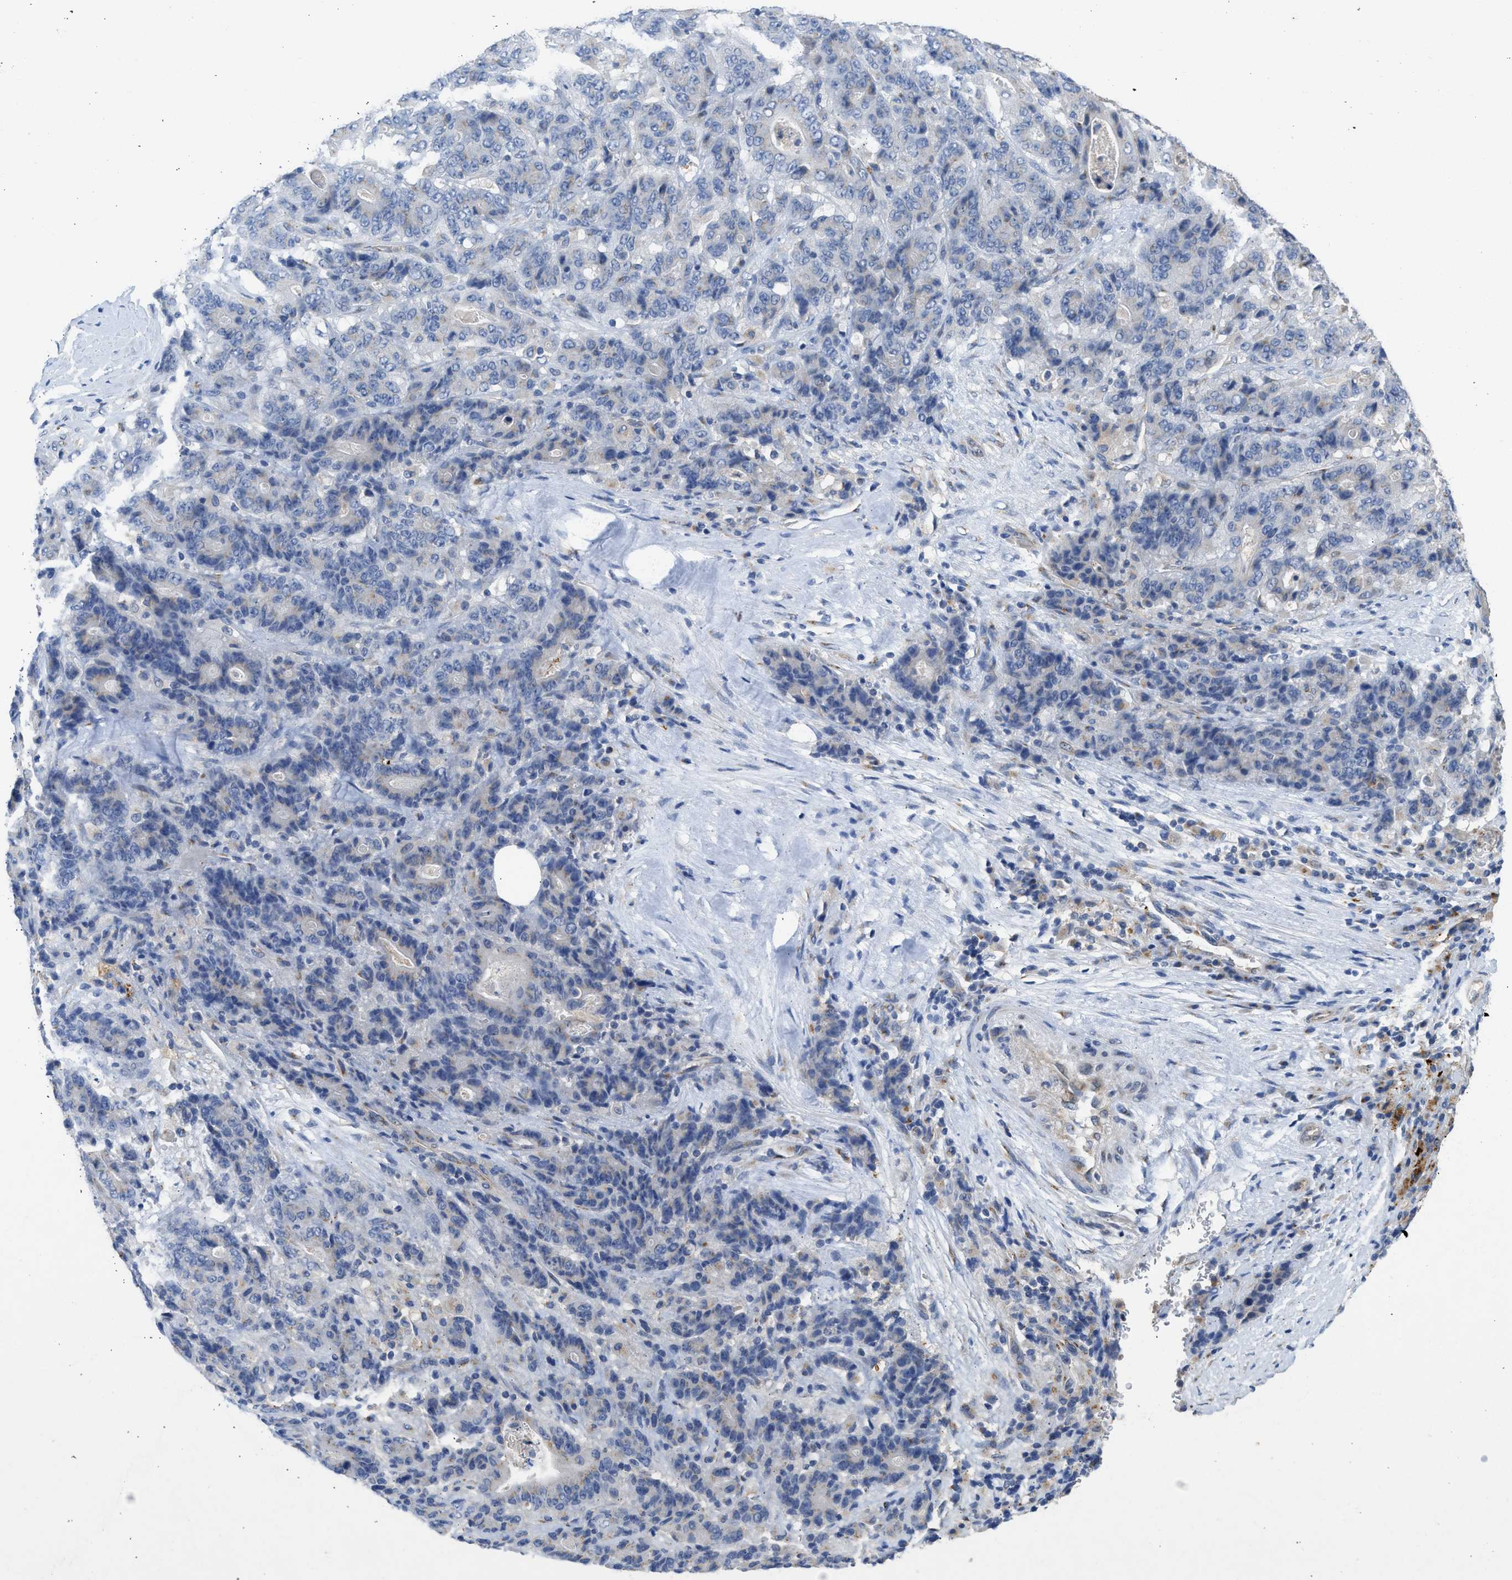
{"staining": {"intensity": "negative", "quantity": "none", "location": "none"}, "tissue": "stomach cancer", "cell_type": "Tumor cells", "image_type": "cancer", "snomed": [{"axis": "morphology", "description": "Adenocarcinoma, NOS"}, {"axis": "topography", "description": "Stomach"}], "caption": "An immunohistochemistry (IHC) histopathology image of stomach cancer is shown. There is no staining in tumor cells of stomach cancer. Nuclei are stained in blue.", "gene": "IPO8", "patient": {"sex": "female", "age": 73}}